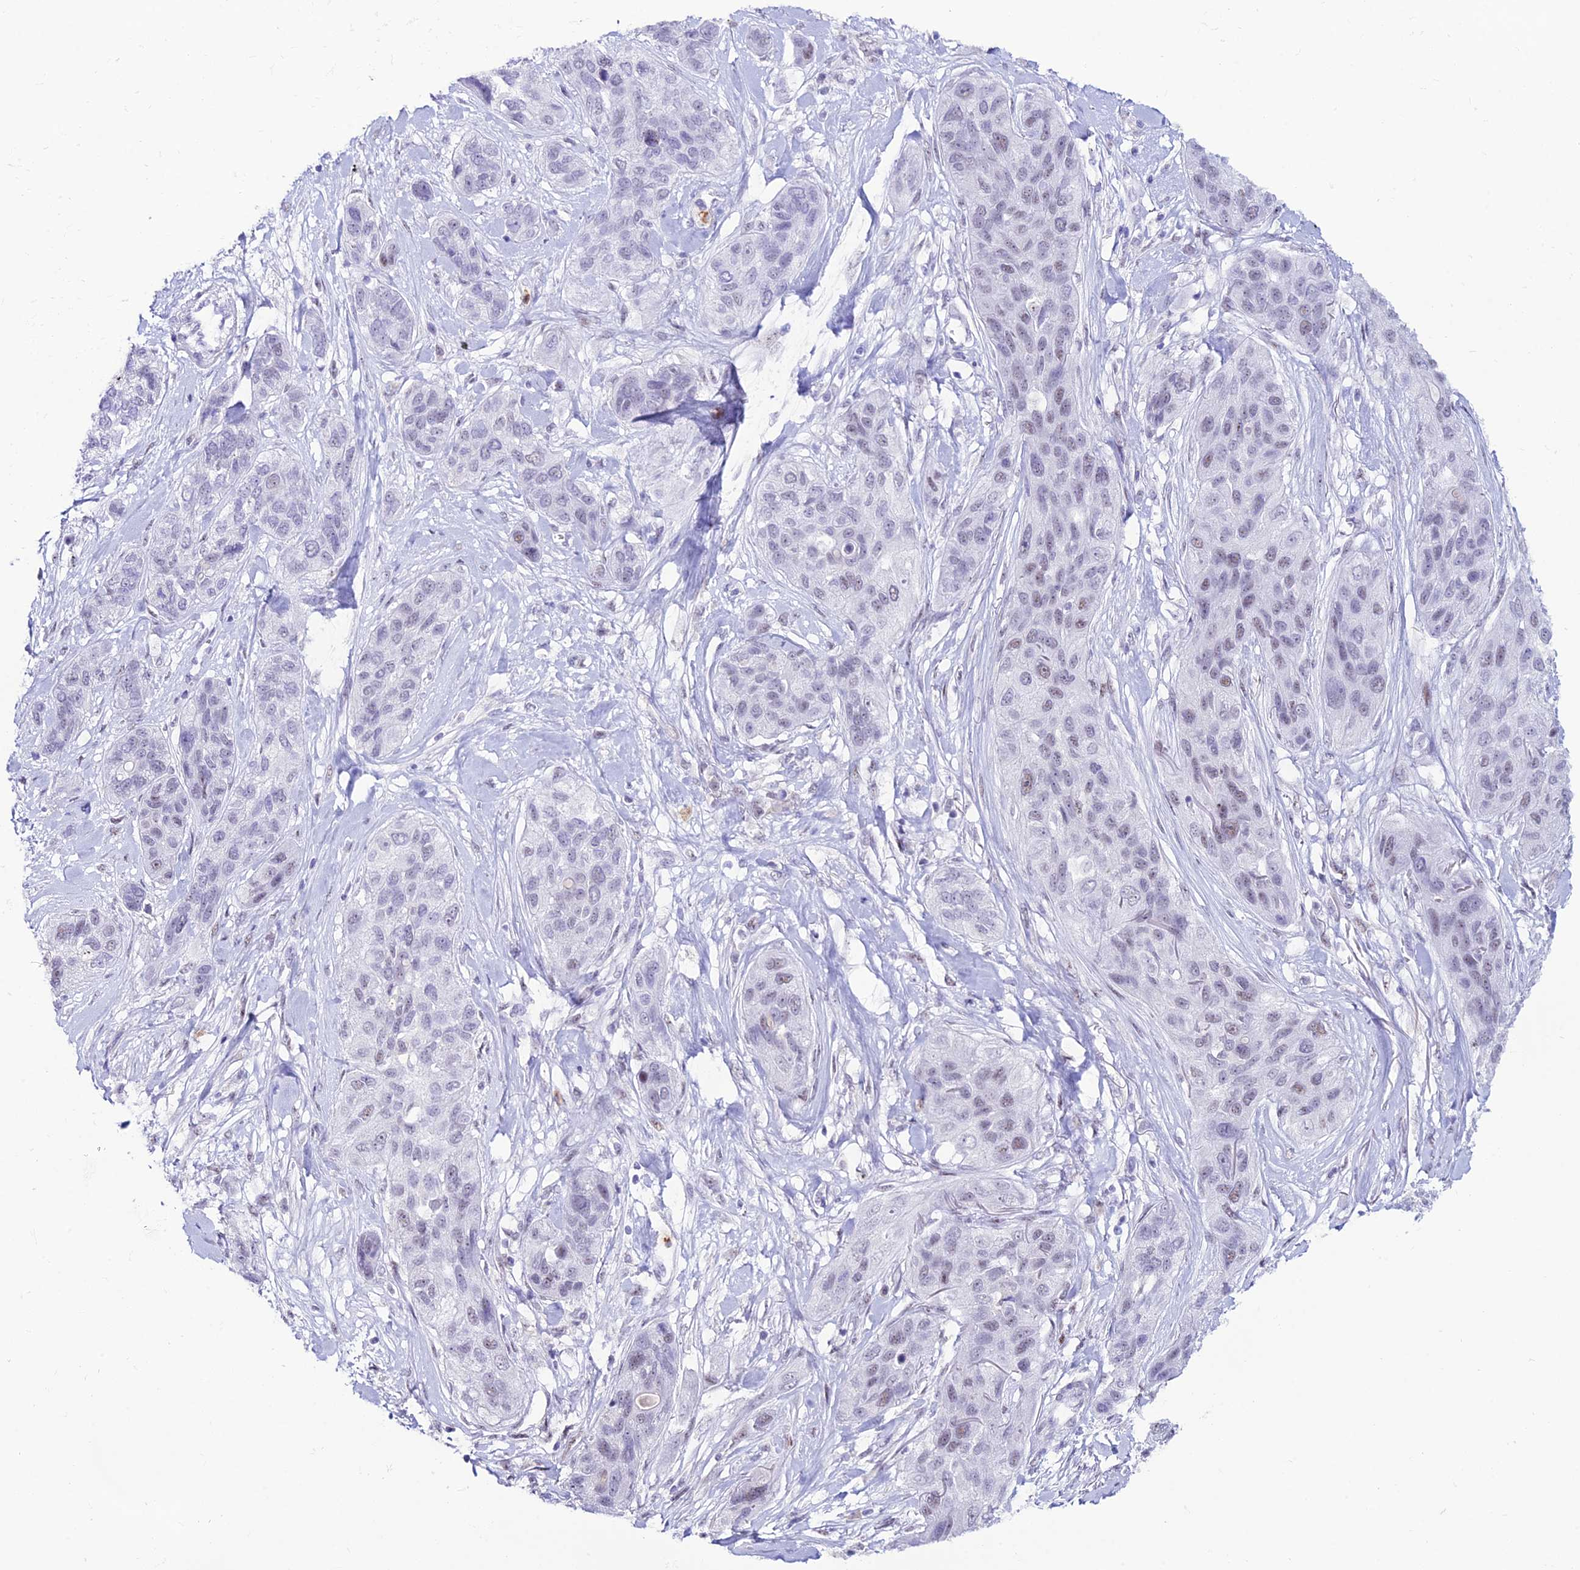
{"staining": {"intensity": "weak", "quantity": "<25%", "location": "nuclear"}, "tissue": "lung cancer", "cell_type": "Tumor cells", "image_type": "cancer", "snomed": [{"axis": "morphology", "description": "Squamous cell carcinoma, NOS"}, {"axis": "topography", "description": "Lung"}], "caption": "Immunohistochemical staining of human lung squamous cell carcinoma demonstrates no significant positivity in tumor cells. (Brightfield microscopy of DAB (3,3'-diaminobenzidine) immunohistochemistry (IHC) at high magnification).", "gene": "MFSD2B", "patient": {"sex": "female", "age": 70}}